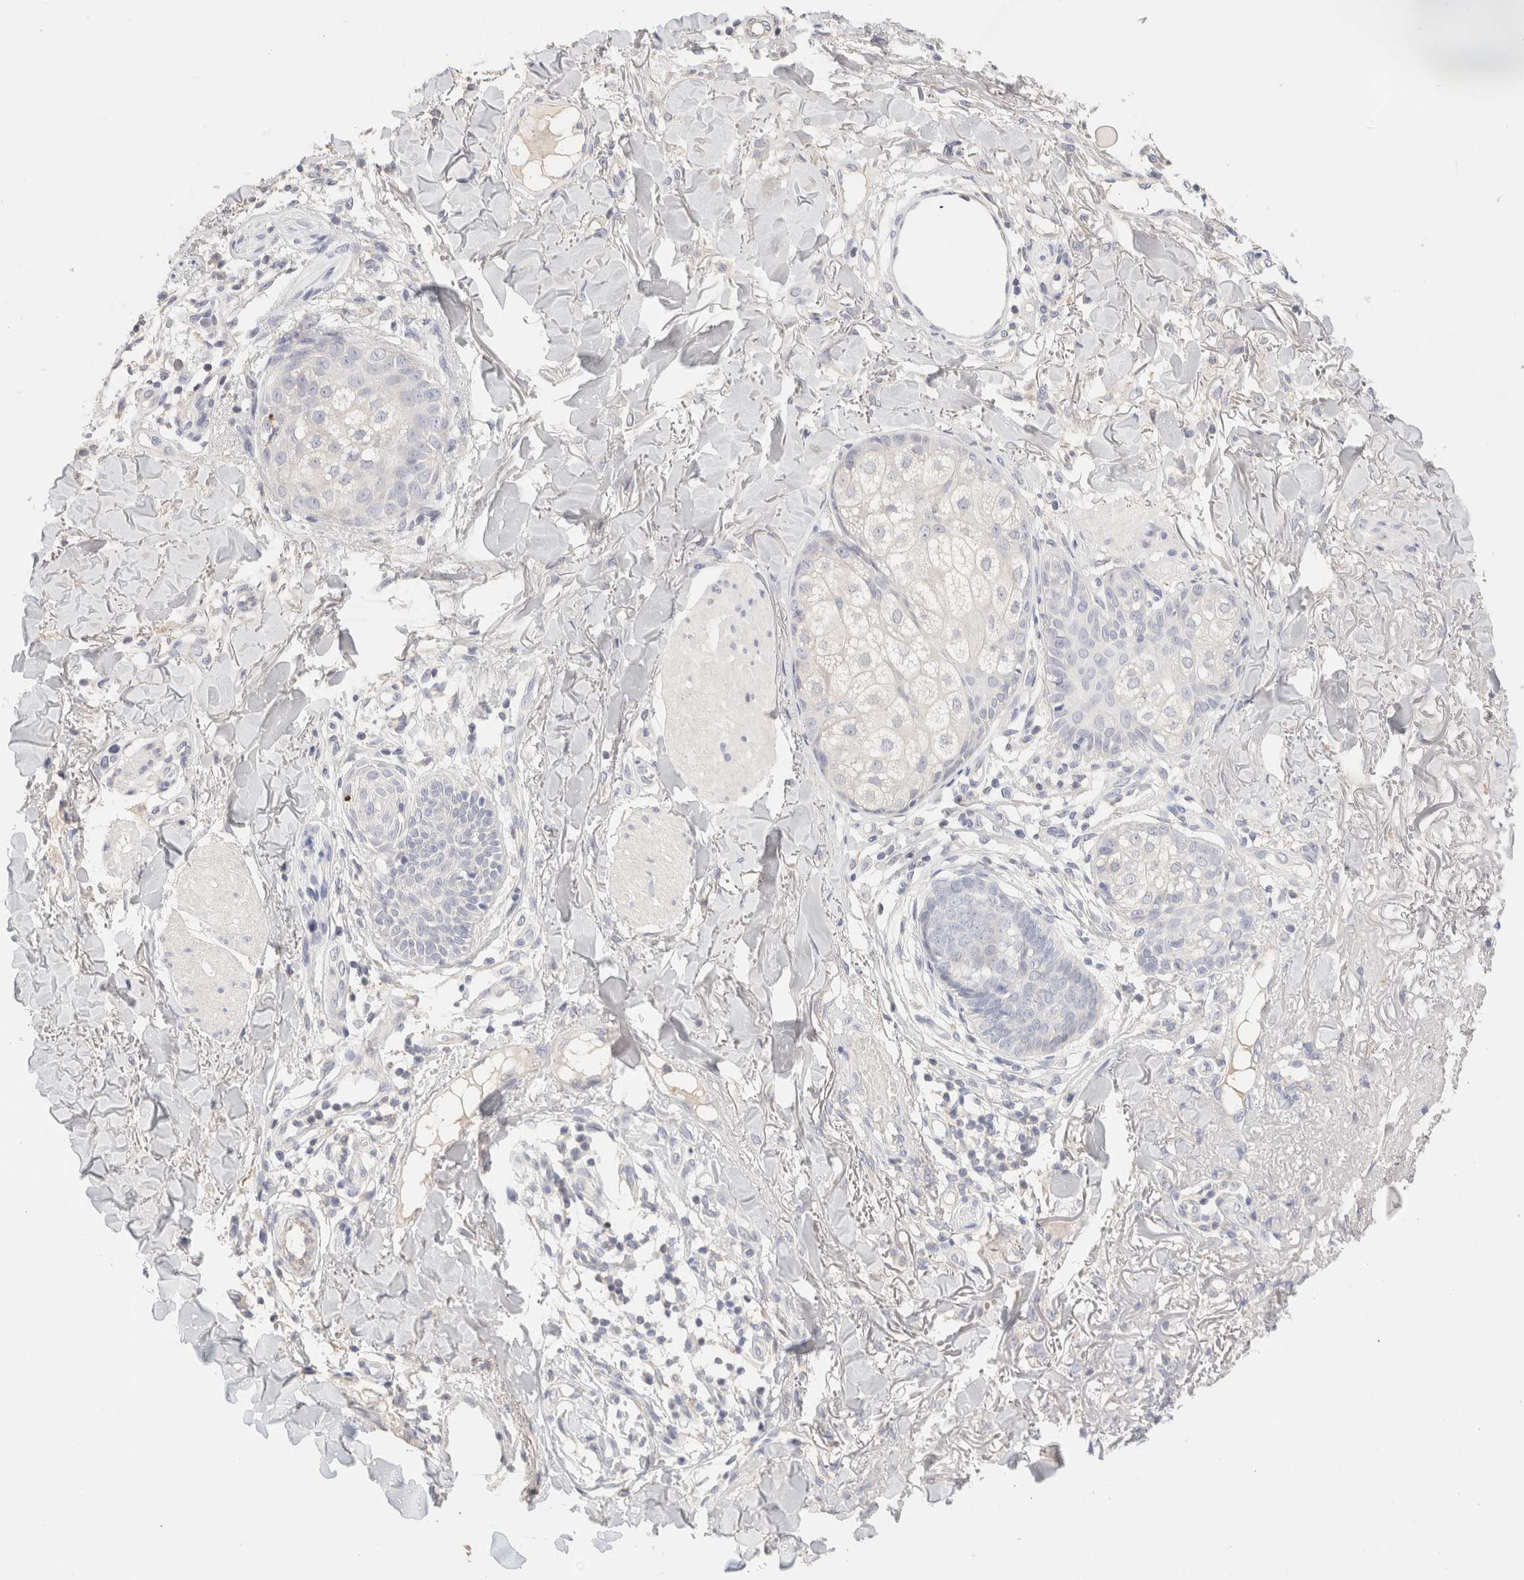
{"staining": {"intensity": "negative", "quantity": "none", "location": "none"}, "tissue": "skin cancer", "cell_type": "Tumor cells", "image_type": "cancer", "snomed": [{"axis": "morphology", "description": "Normal tissue, NOS"}, {"axis": "morphology", "description": "Basal cell carcinoma"}, {"axis": "topography", "description": "Skin"}], "caption": "Immunohistochemistry (IHC) image of neoplastic tissue: human skin cancer stained with DAB (3,3'-diaminobenzidine) reveals no significant protein expression in tumor cells.", "gene": "SCGB2A2", "patient": {"sex": "male", "age": 52}}